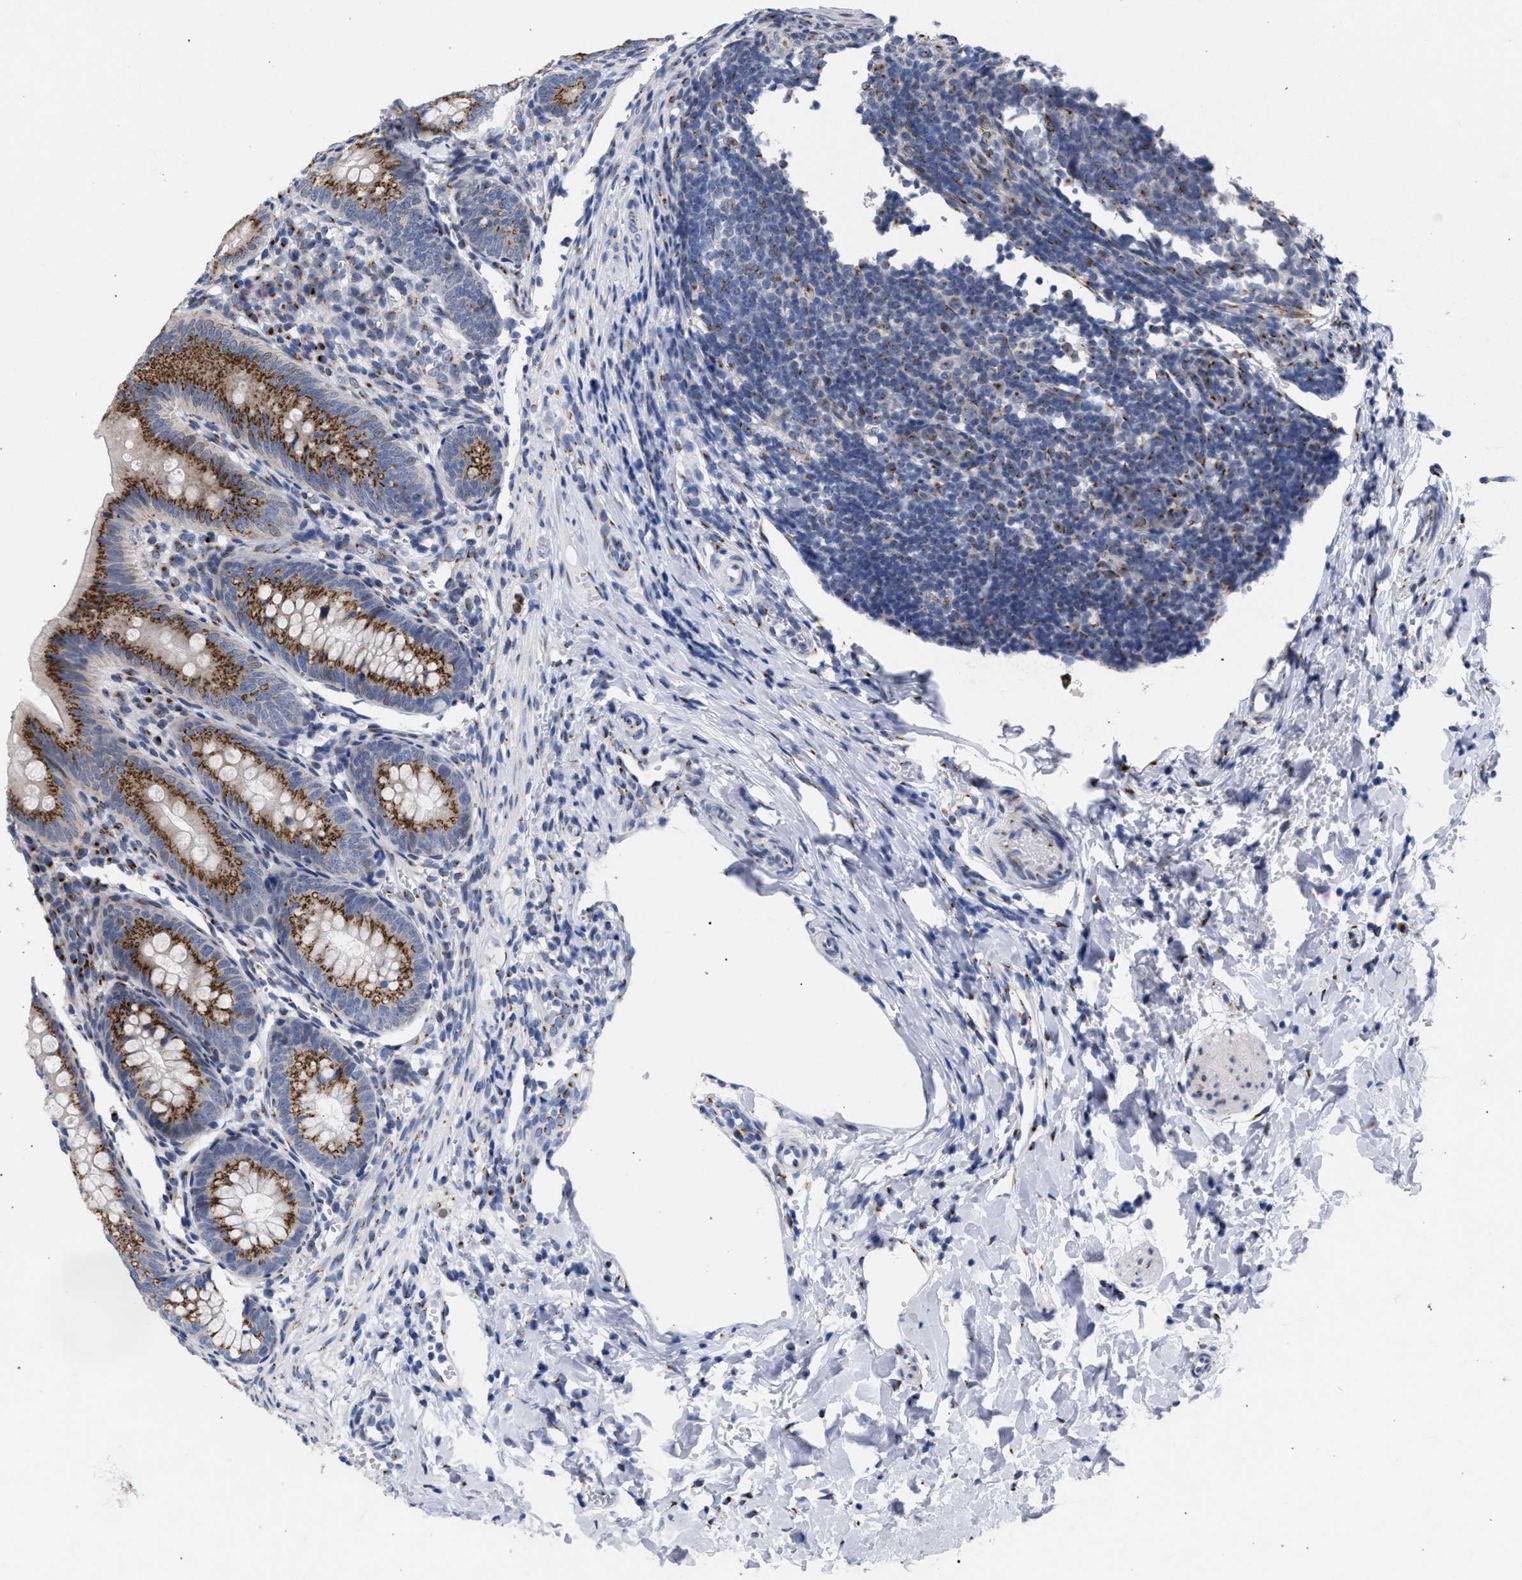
{"staining": {"intensity": "moderate", "quantity": ">75%", "location": "cytoplasmic/membranous"}, "tissue": "appendix", "cell_type": "Glandular cells", "image_type": "normal", "snomed": [{"axis": "morphology", "description": "Normal tissue, NOS"}, {"axis": "topography", "description": "Appendix"}], "caption": "DAB immunohistochemical staining of normal appendix demonstrates moderate cytoplasmic/membranous protein positivity in approximately >75% of glandular cells.", "gene": "GOLGA2", "patient": {"sex": "male", "age": 1}}